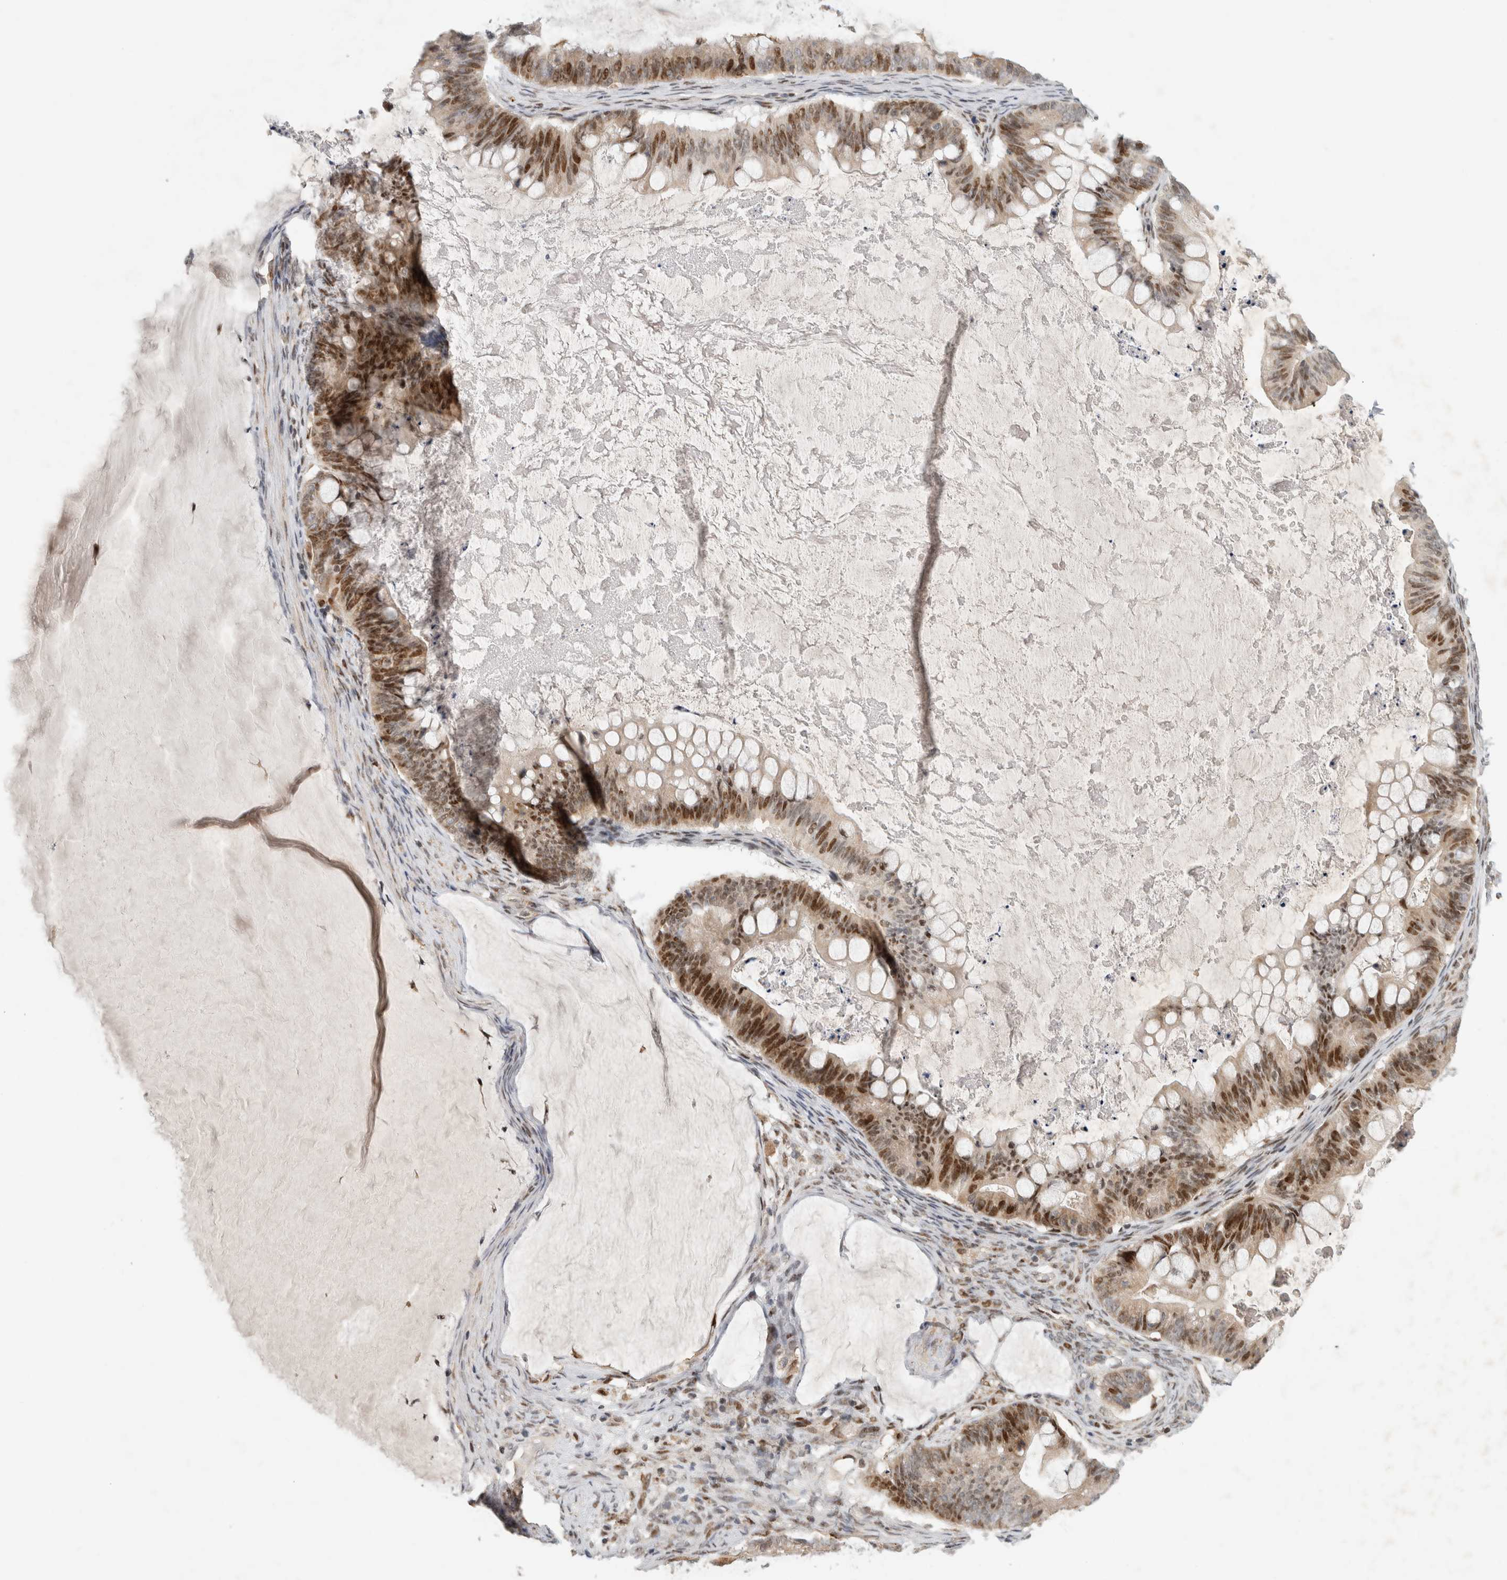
{"staining": {"intensity": "moderate", "quantity": ">75%", "location": "nuclear"}, "tissue": "ovarian cancer", "cell_type": "Tumor cells", "image_type": "cancer", "snomed": [{"axis": "morphology", "description": "Cystadenocarcinoma, mucinous, NOS"}, {"axis": "topography", "description": "Ovary"}], "caption": "Brown immunohistochemical staining in ovarian cancer (mucinous cystadenocarcinoma) exhibits moderate nuclear staining in about >75% of tumor cells. Nuclei are stained in blue.", "gene": "C8orf58", "patient": {"sex": "female", "age": 61}}